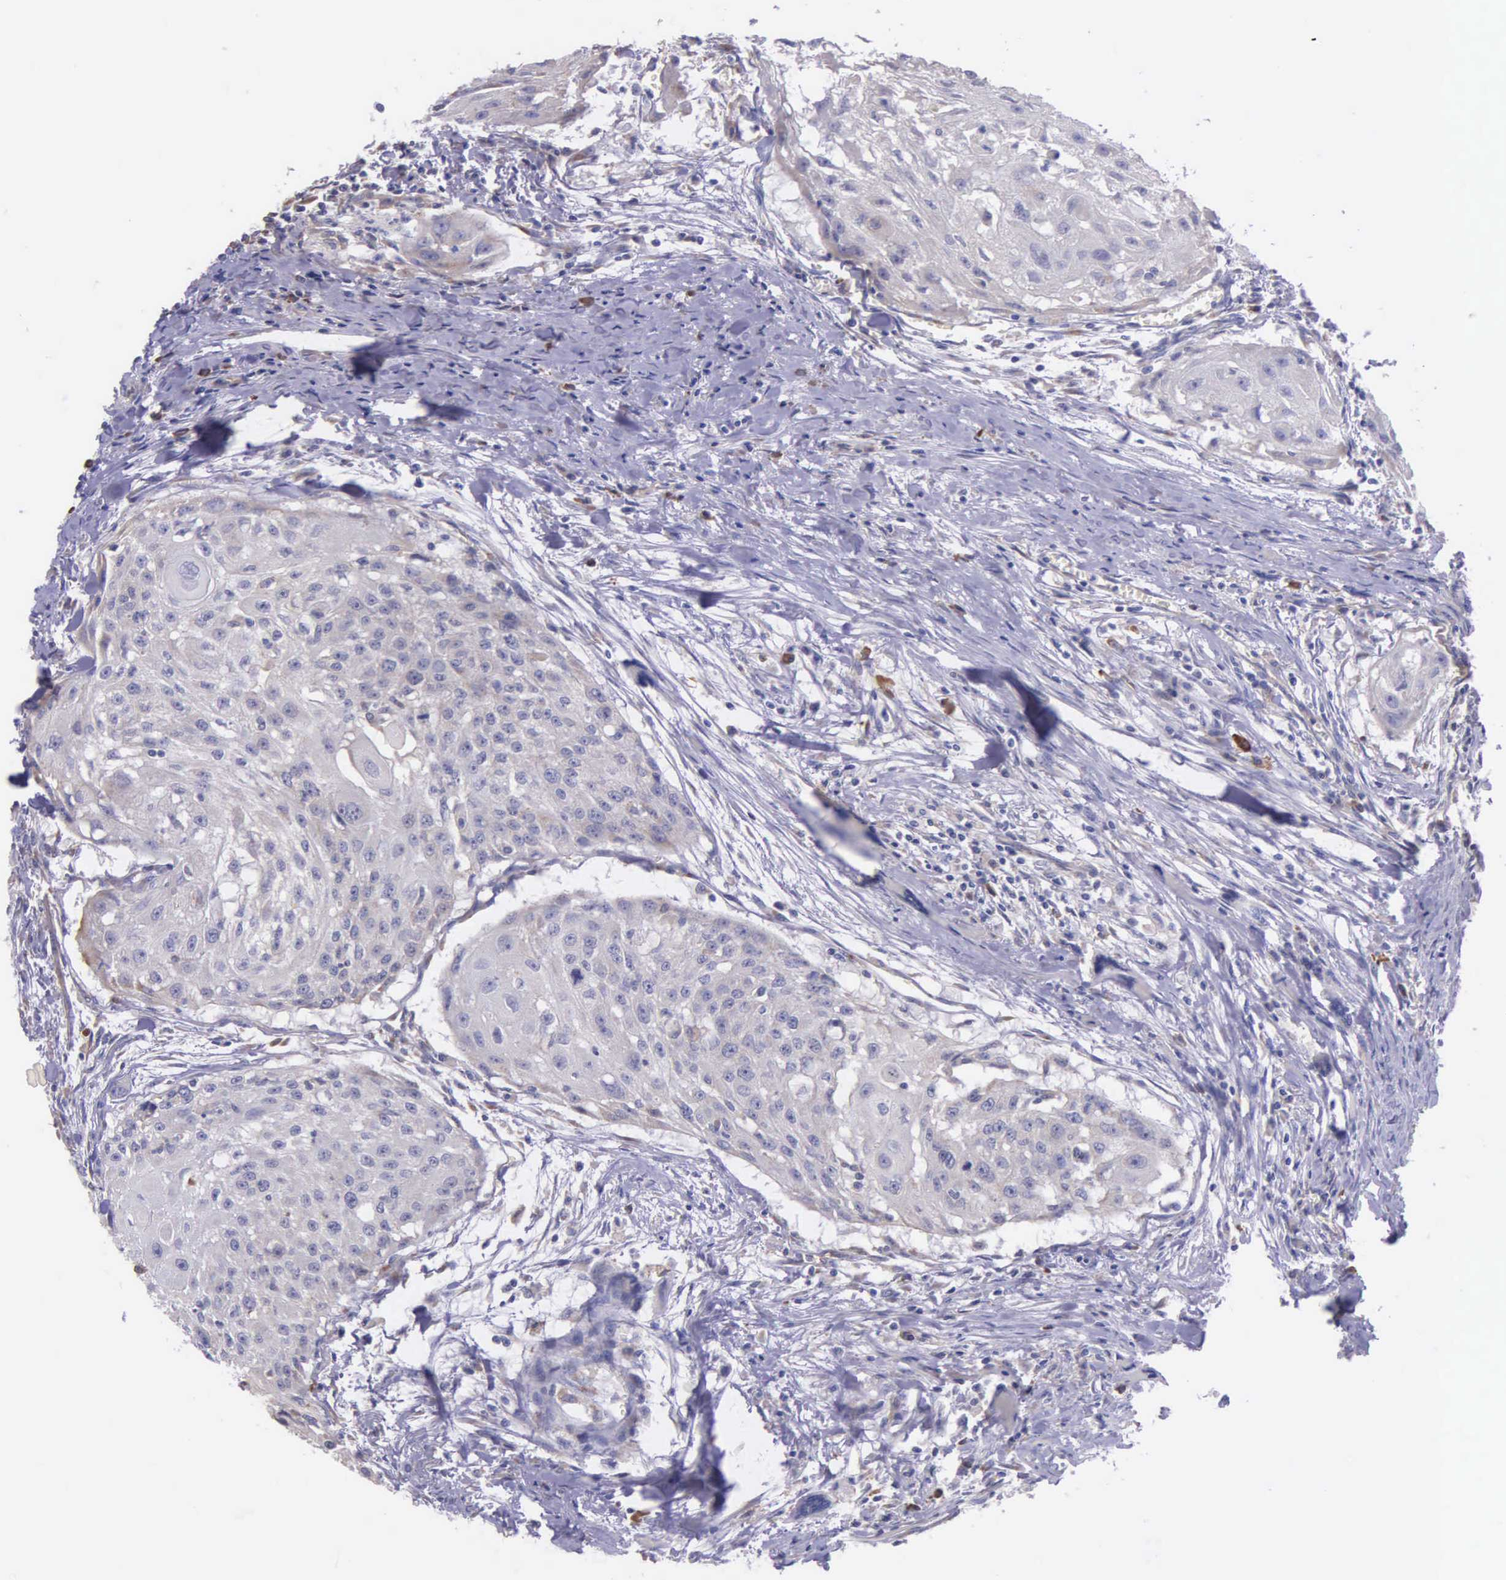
{"staining": {"intensity": "weak", "quantity": "25%-75%", "location": "cytoplasmic/membranous"}, "tissue": "head and neck cancer", "cell_type": "Tumor cells", "image_type": "cancer", "snomed": [{"axis": "morphology", "description": "Squamous cell carcinoma, NOS"}, {"axis": "topography", "description": "Head-Neck"}], "caption": "Immunohistochemical staining of squamous cell carcinoma (head and neck) shows low levels of weak cytoplasmic/membranous protein staining in about 25%-75% of tumor cells.", "gene": "ZC3H12B", "patient": {"sex": "male", "age": 64}}